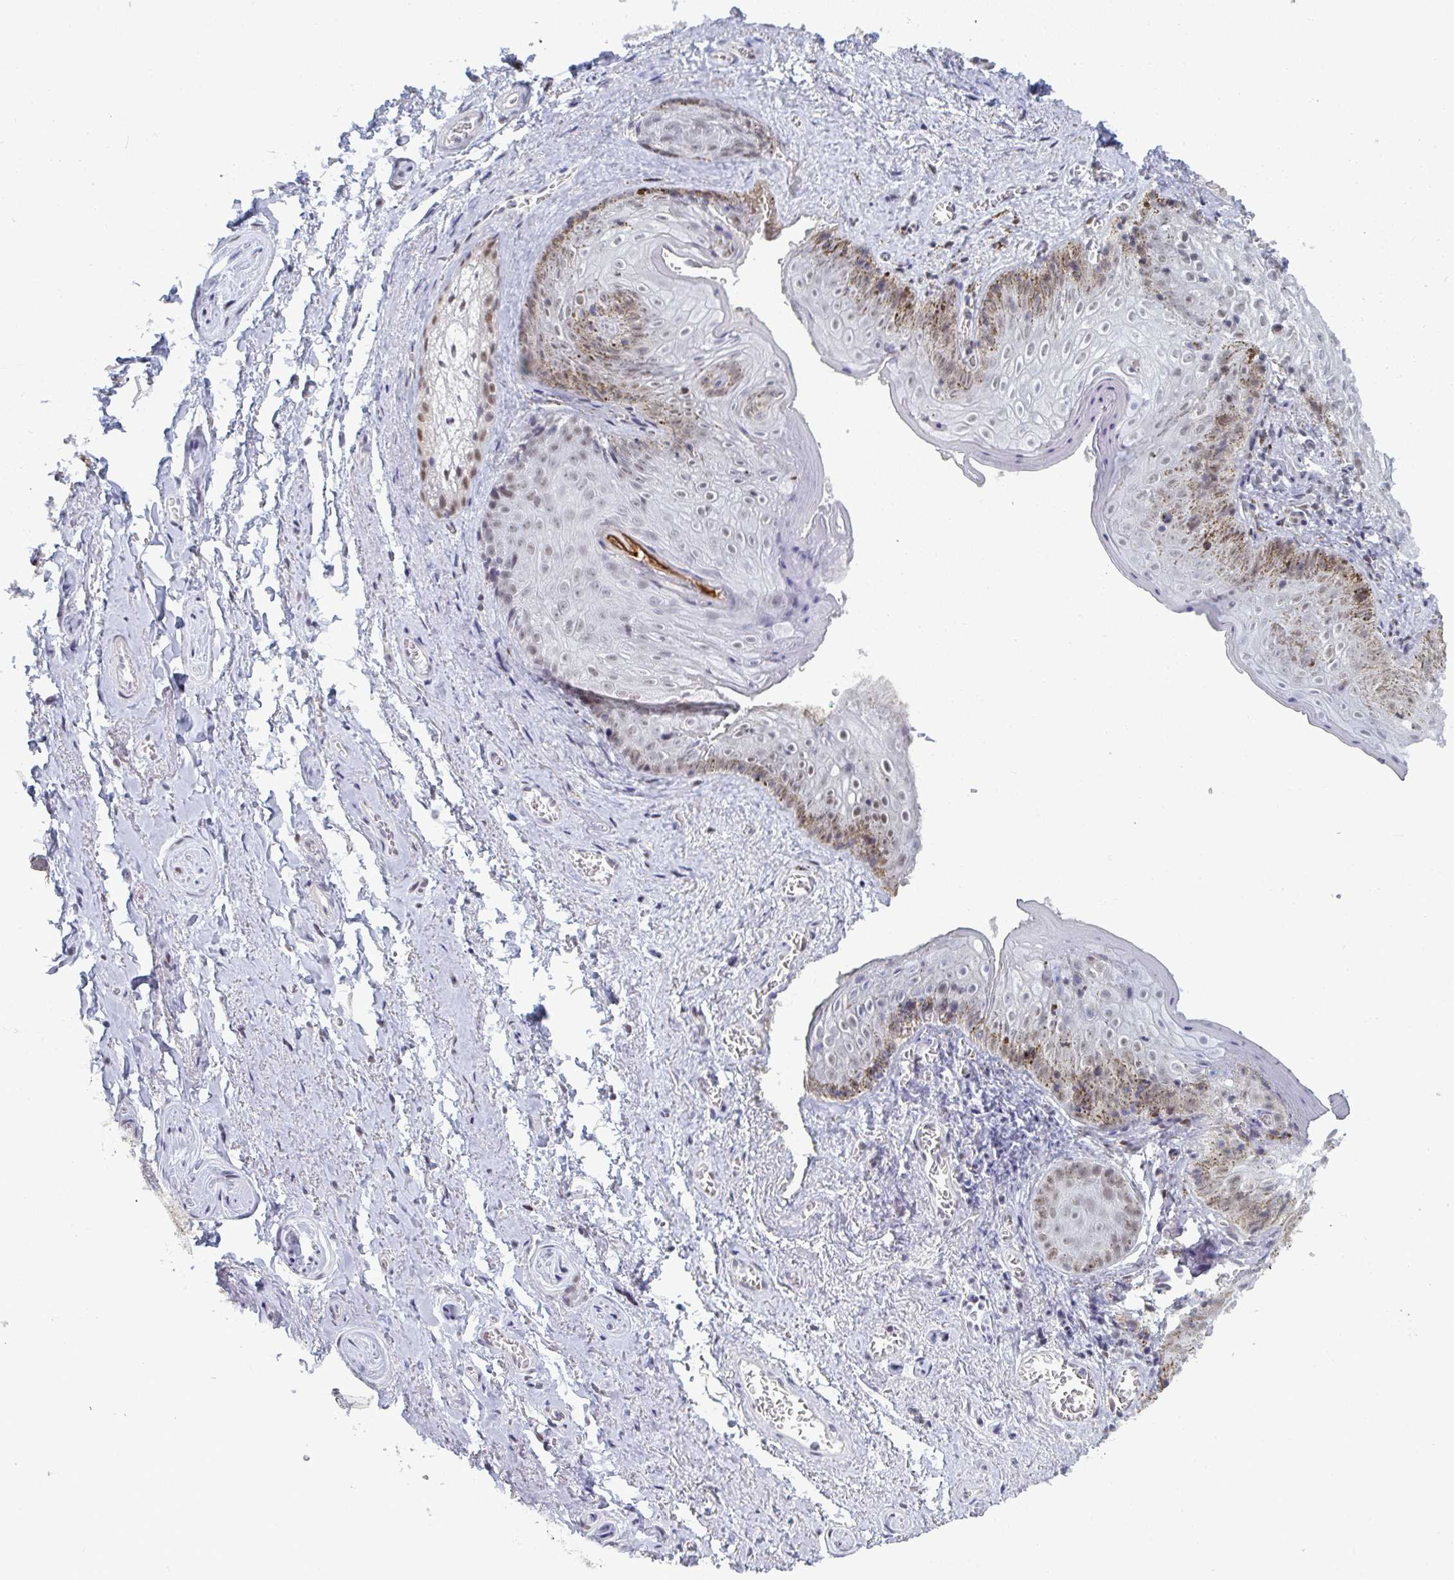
{"staining": {"intensity": "negative", "quantity": "none", "location": "none"}, "tissue": "vagina", "cell_type": "Squamous epithelial cells", "image_type": "normal", "snomed": [{"axis": "morphology", "description": "Normal tissue, NOS"}, {"axis": "topography", "description": "Vulva"}, {"axis": "topography", "description": "Vagina"}, {"axis": "topography", "description": "Peripheral nerve tissue"}], "caption": "High power microscopy image of an immunohistochemistry photomicrograph of normal vagina, revealing no significant positivity in squamous epithelial cells.", "gene": "ATF1", "patient": {"sex": "female", "age": 66}}